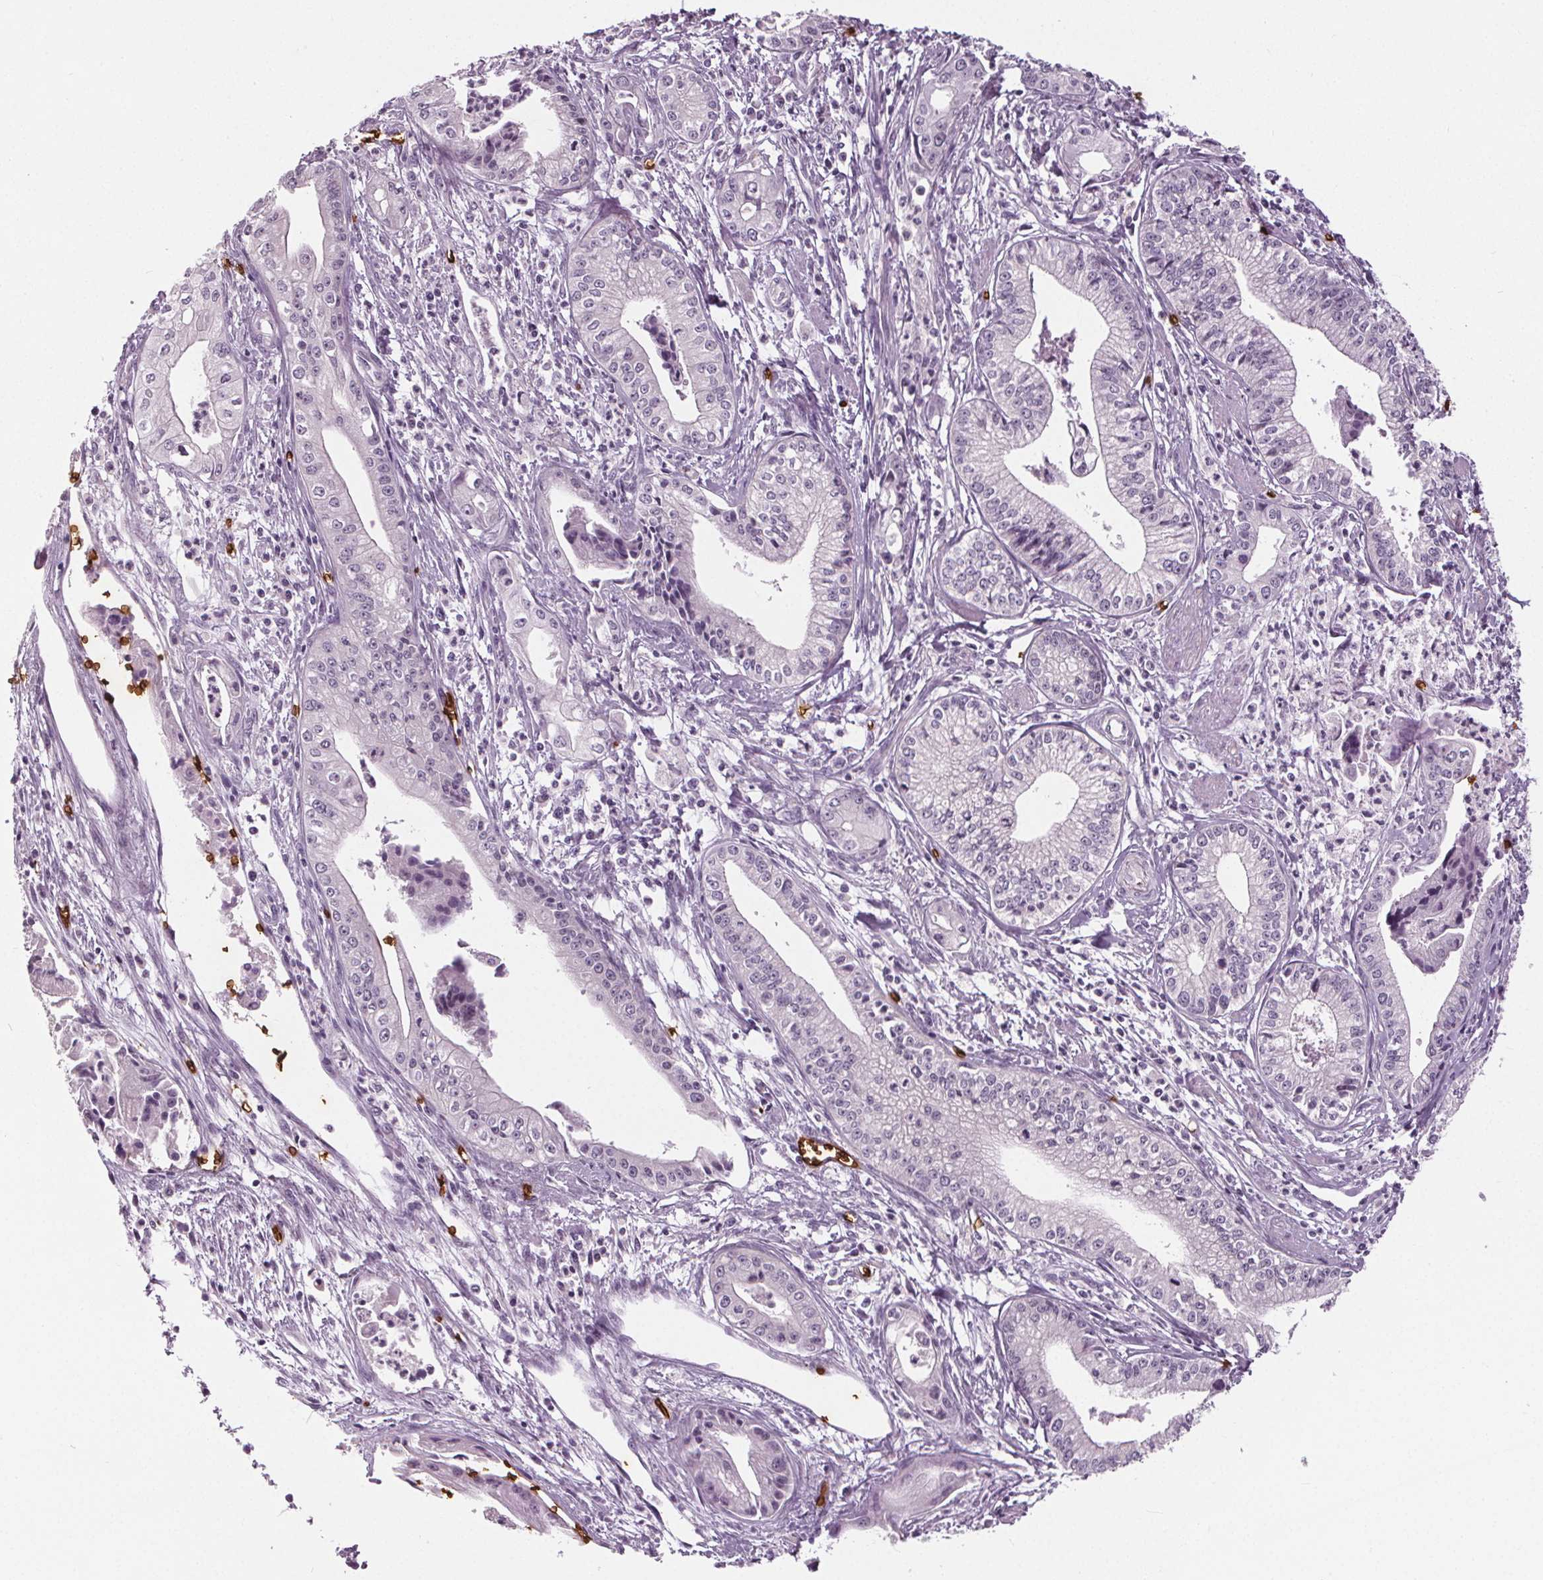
{"staining": {"intensity": "negative", "quantity": "none", "location": "none"}, "tissue": "pancreatic cancer", "cell_type": "Tumor cells", "image_type": "cancer", "snomed": [{"axis": "morphology", "description": "Adenocarcinoma, NOS"}, {"axis": "topography", "description": "Pancreas"}], "caption": "An immunohistochemistry image of pancreatic cancer is shown. There is no staining in tumor cells of pancreatic cancer.", "gene": "SLC4A1", "patient": {"sex": "female", "age": 65}}